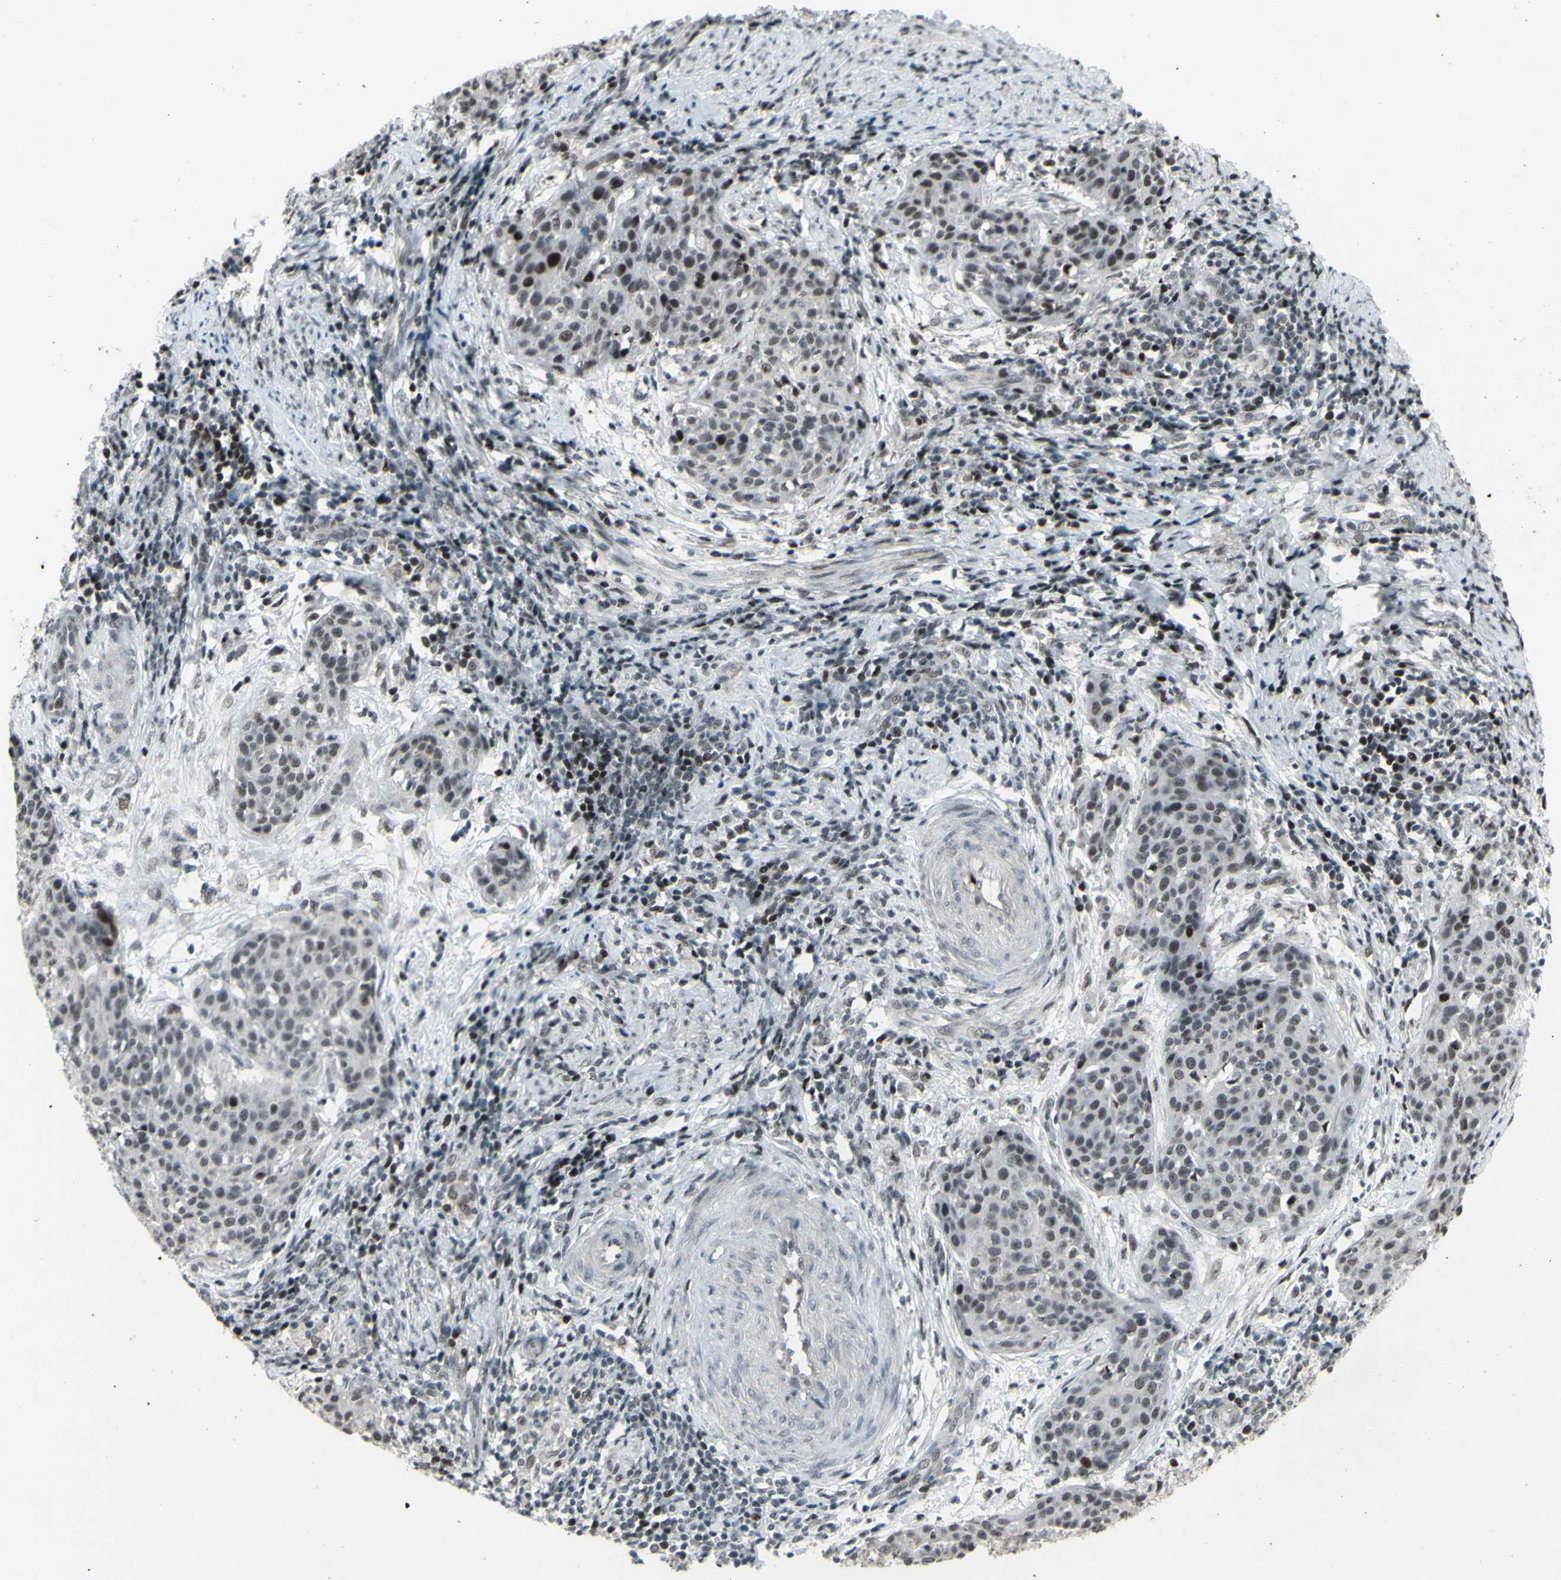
{"staining": {"intensity": "strong", "quantity": "<25%", "location": "nuclear"}, "tissue": "cervical cancer", "cell_type": "Tumor cells", "image_type": "cancer", "snomed": [{"axis": "morphology", "description": "Squamous cell carcinoma, NOS"}, {"axis": "topography", "description": "Cervix"}], "caption": "Approximately <25% of tumor cells in human cervical cancer (squamous cell carcinoma) reveal strong nuclear protein staining as visualized by brown immunohistochemical staining.", "gene": "SUPT6H", "patient": {"sex": "female", "age": 38}}